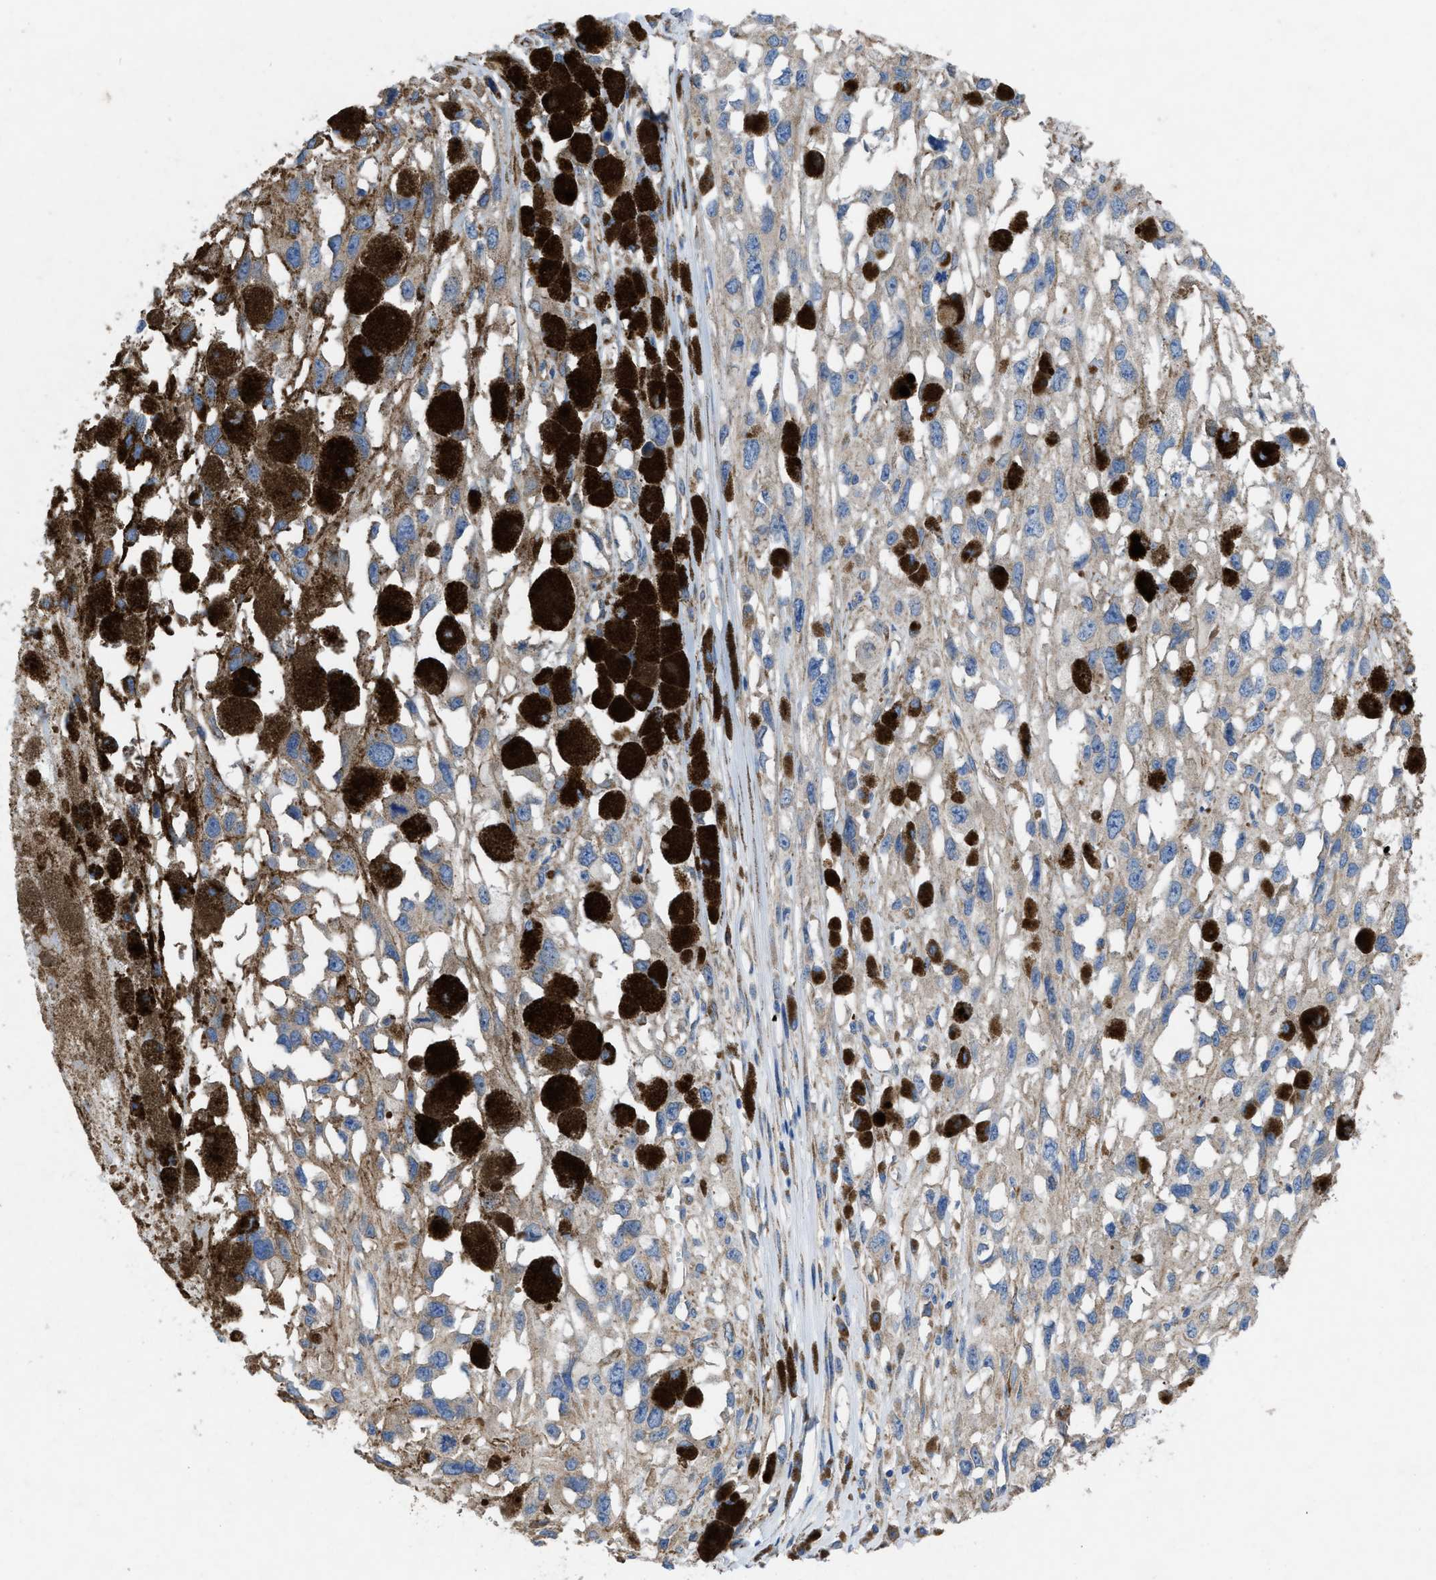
{"staining": {"intensity": "weak", "quantity": ">75%", "location": "cytoplasmic/membranous"}, "tissue": "melanoma", "cell_type": "Tumor cells", "image_type": "cancer", "snomed": [{"axis": "morphology", "description": "Malignant melanoma, Metastatic site"}, {"axis": "topography", "description": "Lymph node"}], "caption": "Immunohistochemical staining of melanoma displays low levels of weak cytoplasmic/membranous staining in about >75% of tumor cells.", "gene": "DOLPP1", "patient": {"sex": "male", "age": 59}}